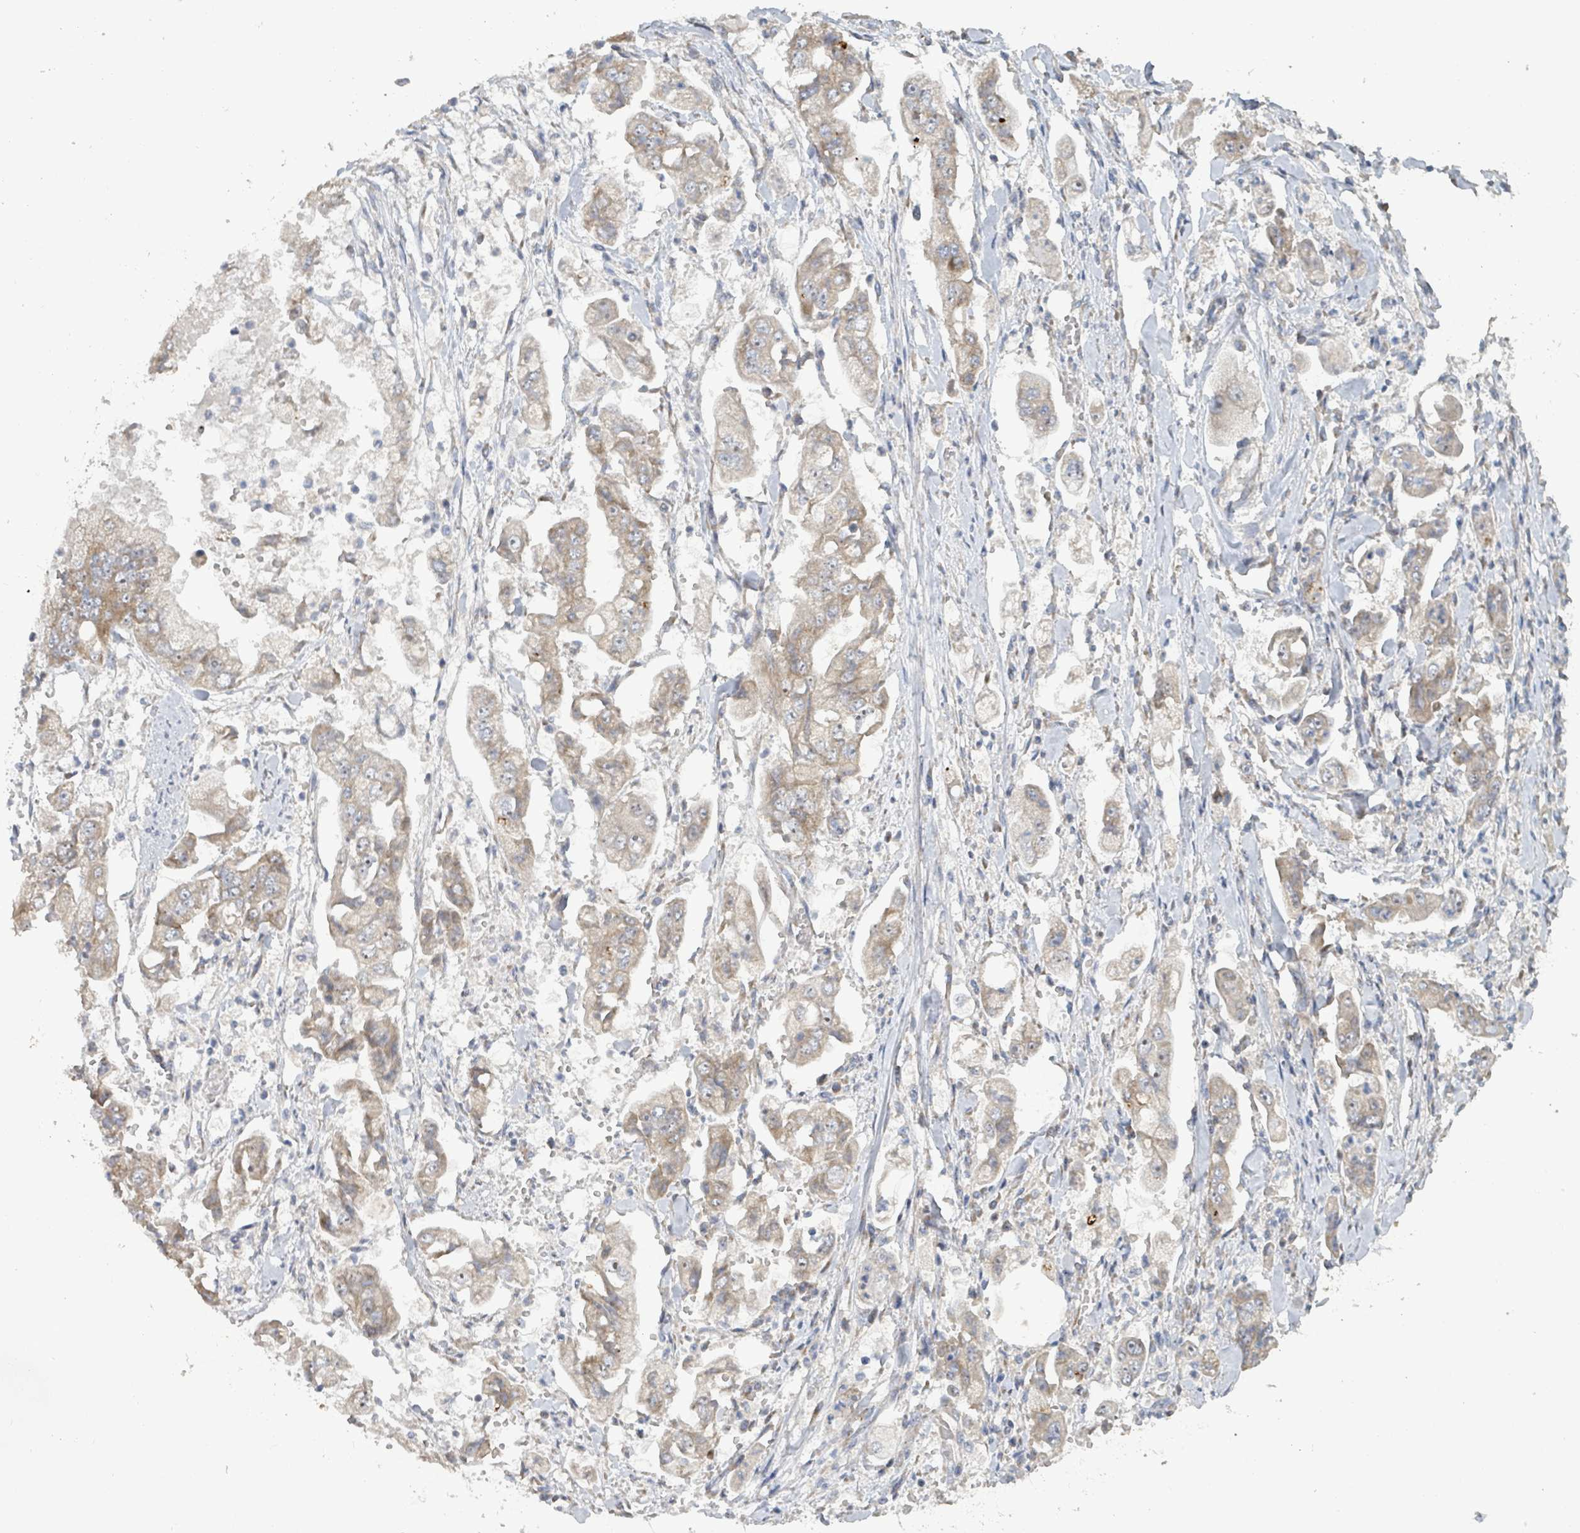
{"staining": {"intensity": "weak", "quantity": ">75%", "location": "cytoplasmic/membranous,nuclear"}, "tissue": "stomach cancer", "cell_type": "Tumor cells", "image_type": "cancer", "snomed": [{"axis": "morphology", "description": "Adenocarcinoma, NOS"}, {"axis": "topography", "description": "Stomach"}], "caption": "Immunohistochemical staining of human stomach adenocarcinoma demonstrates low levels of weak cytoplasmic/membranous and nuclear positivity in about >75% of tumor cells. (DAB (3,3'-diaminobenzidine) = brown stain, brightfield microscopy at high magnification).", "gene": "RPL32", "patient": {"sex": "male", "age": 62}}